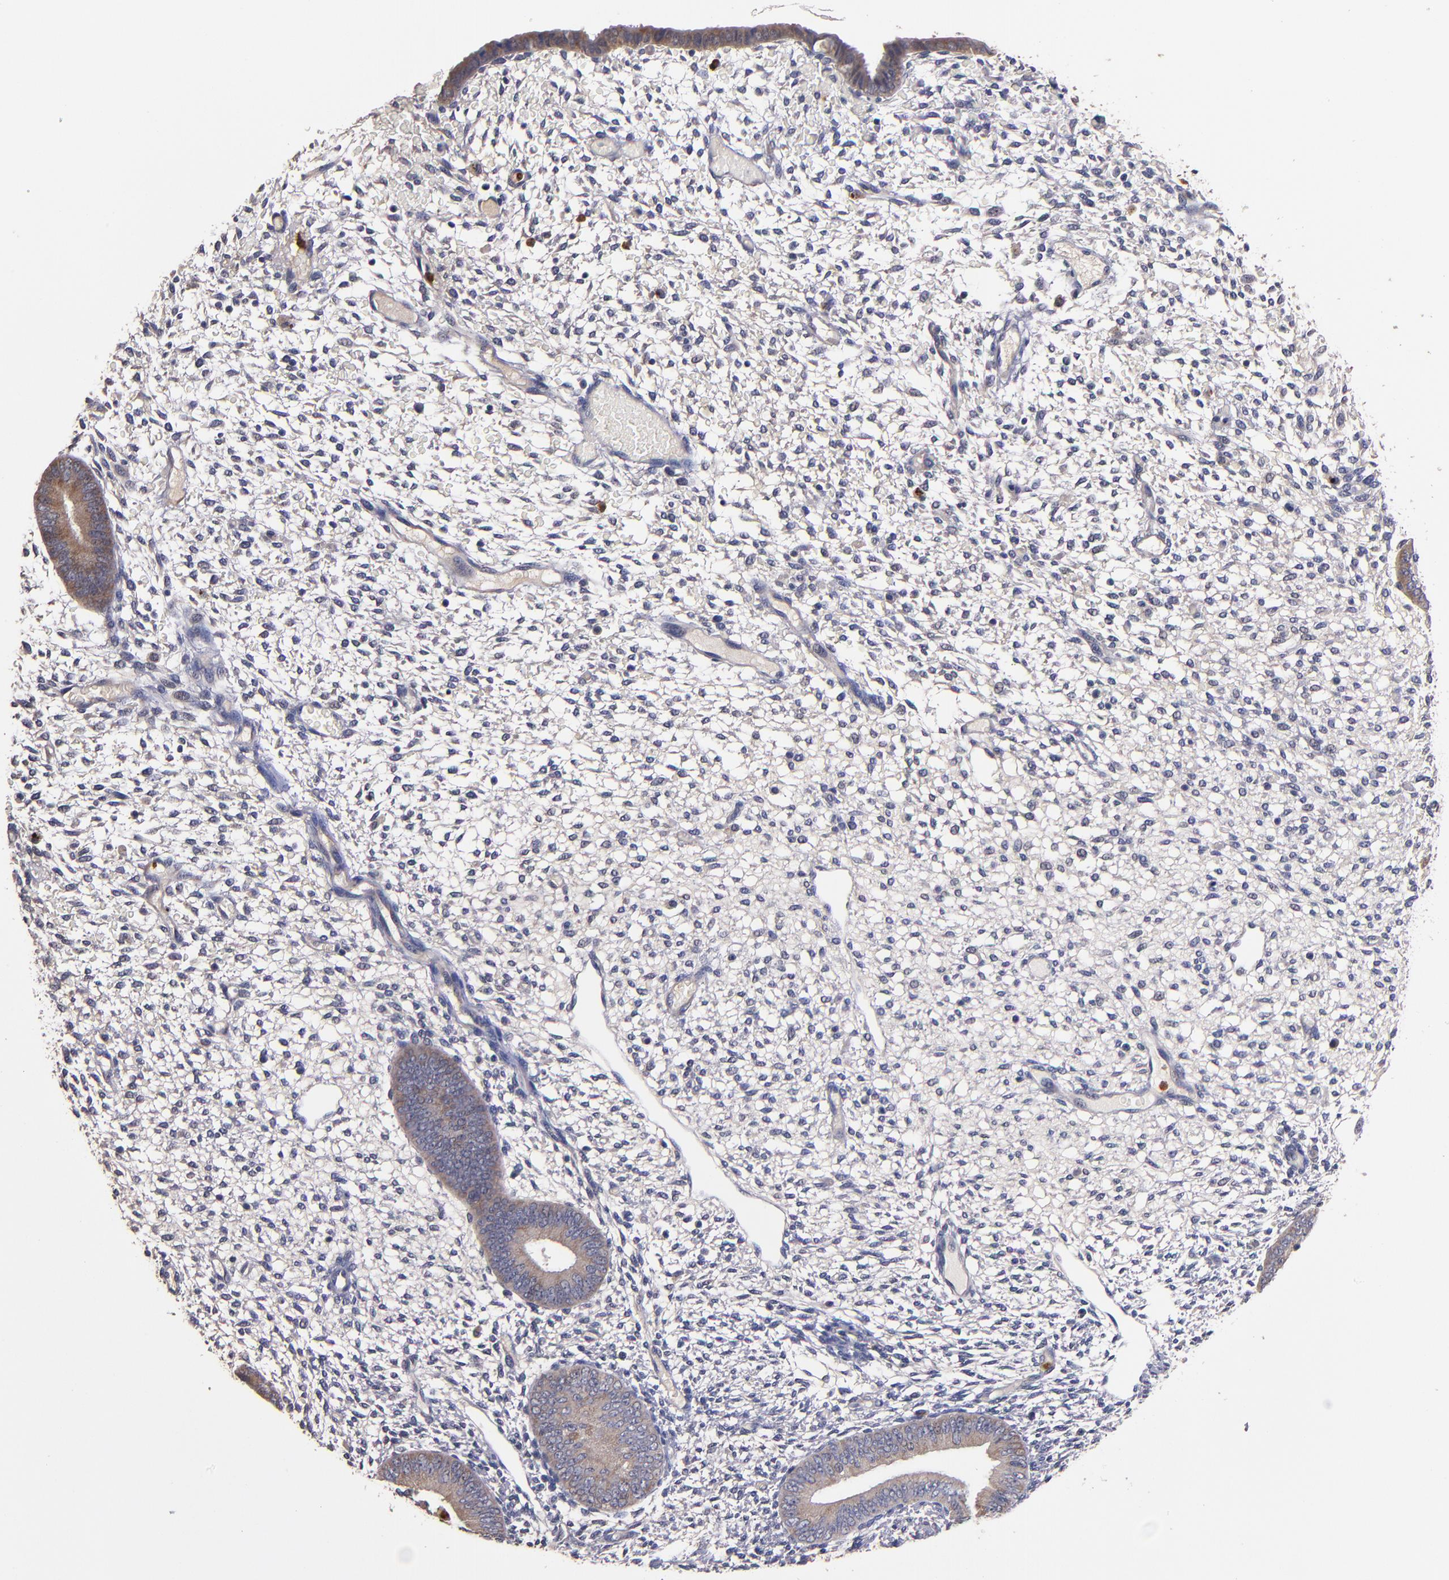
{"staining": {"intensity": "negative", "quantity": "none", "location": "none"}, "tissue": "endometrium", "cell_type": "Cells in endometrial stroma", "image_type": "normal", "snomed": [{"axis": "morphology", "description": "Normal tissue, NOS"}, {"axis": "topography", "description": "Endometrium"}], "caption": "Endometrium was stained to show a protein in brown. There is no significant expression in cells in endometrial stroma. (DAB immunohistochemistry (IHC) with hematoxylin counter stain).", "gene": "TTLL12", "patient": {"sex": "female", "age": 42}}